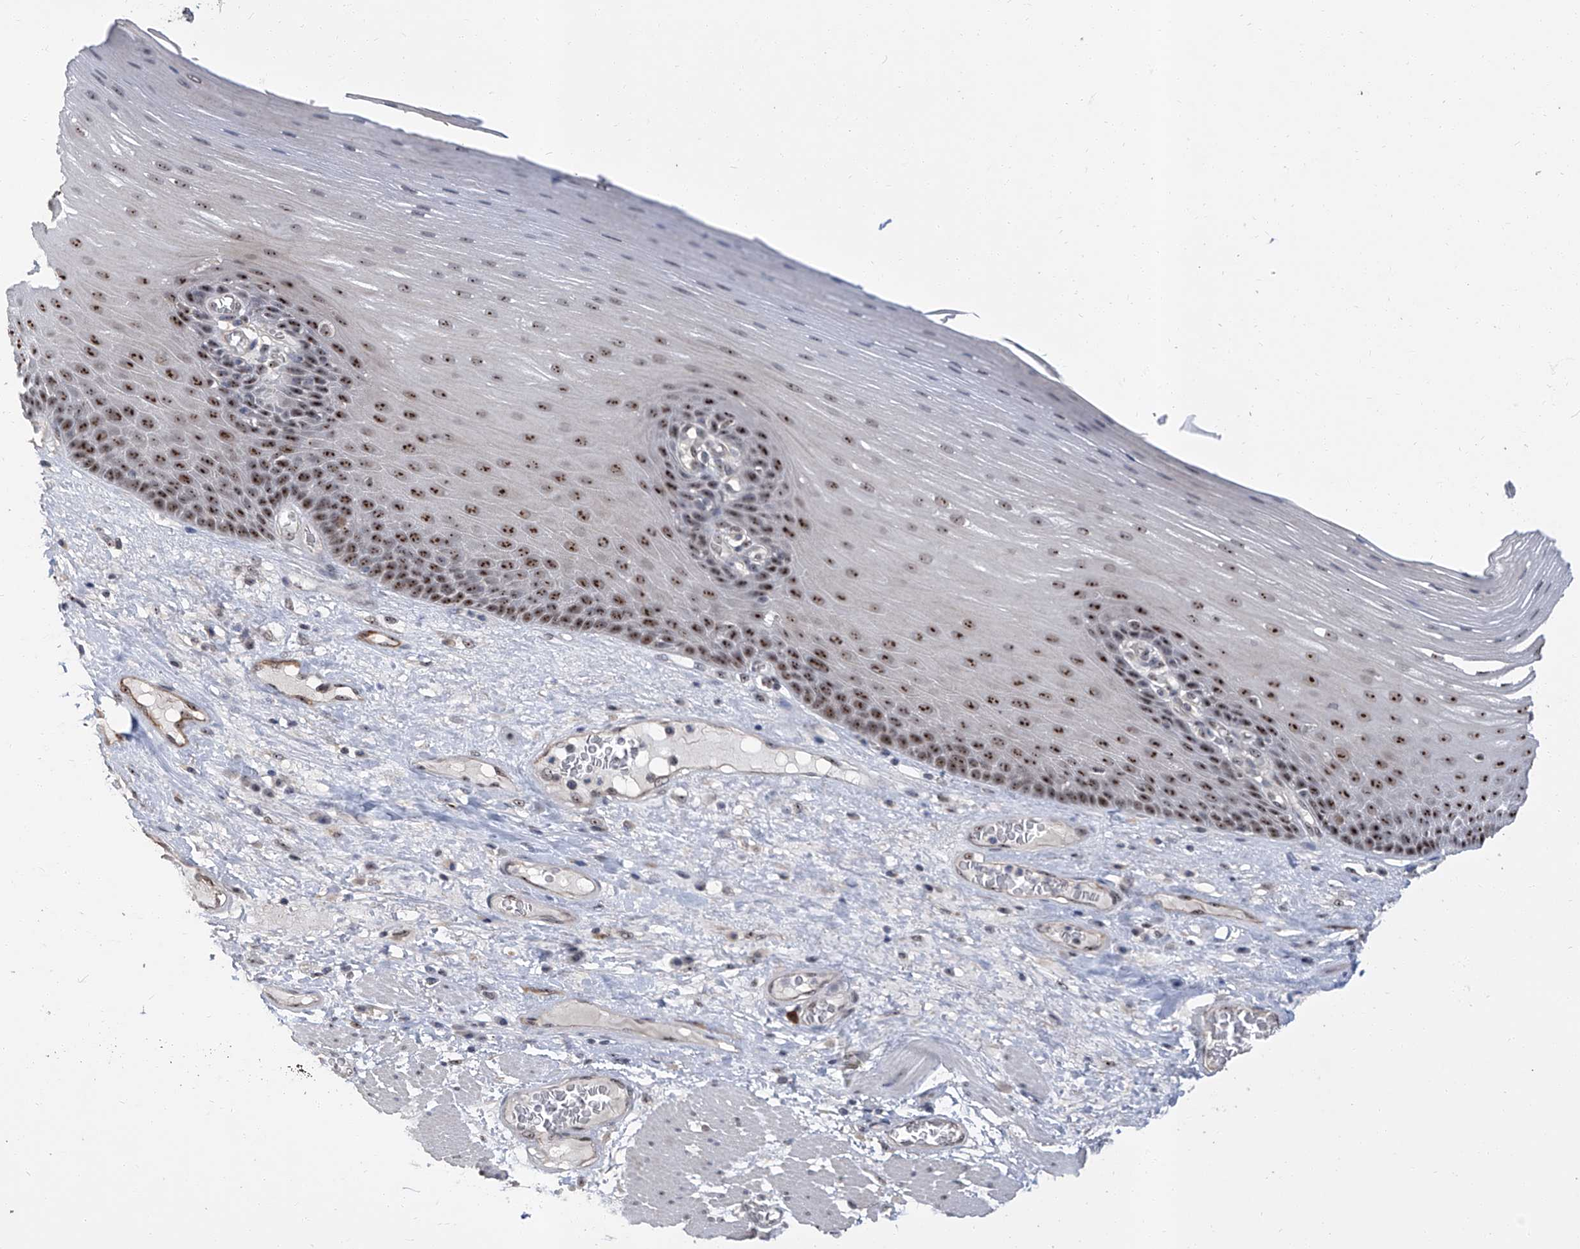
{"staining": {"intensity": "strong", "quantity": ">75%", "location": "nuclear"}, "tissue": "esophagus", "cell_type": "Squamous epithelial cells", "image_type": "normal", "snomed": [{"axis": "morphology", "description": "Normal tissue, NOS"}, {"axis": "topography", "description": "Esophagus"}], "caption": "This image reveals benign esophagus stained with immunohistochemistry to label a protein in brown. The nuclear of squamous epithelial cells show strong positivity for the protein. Nuclei are counter-stained blue.", "gene": "CMTR1", "patient": {"sex": "male", "age": 62}}